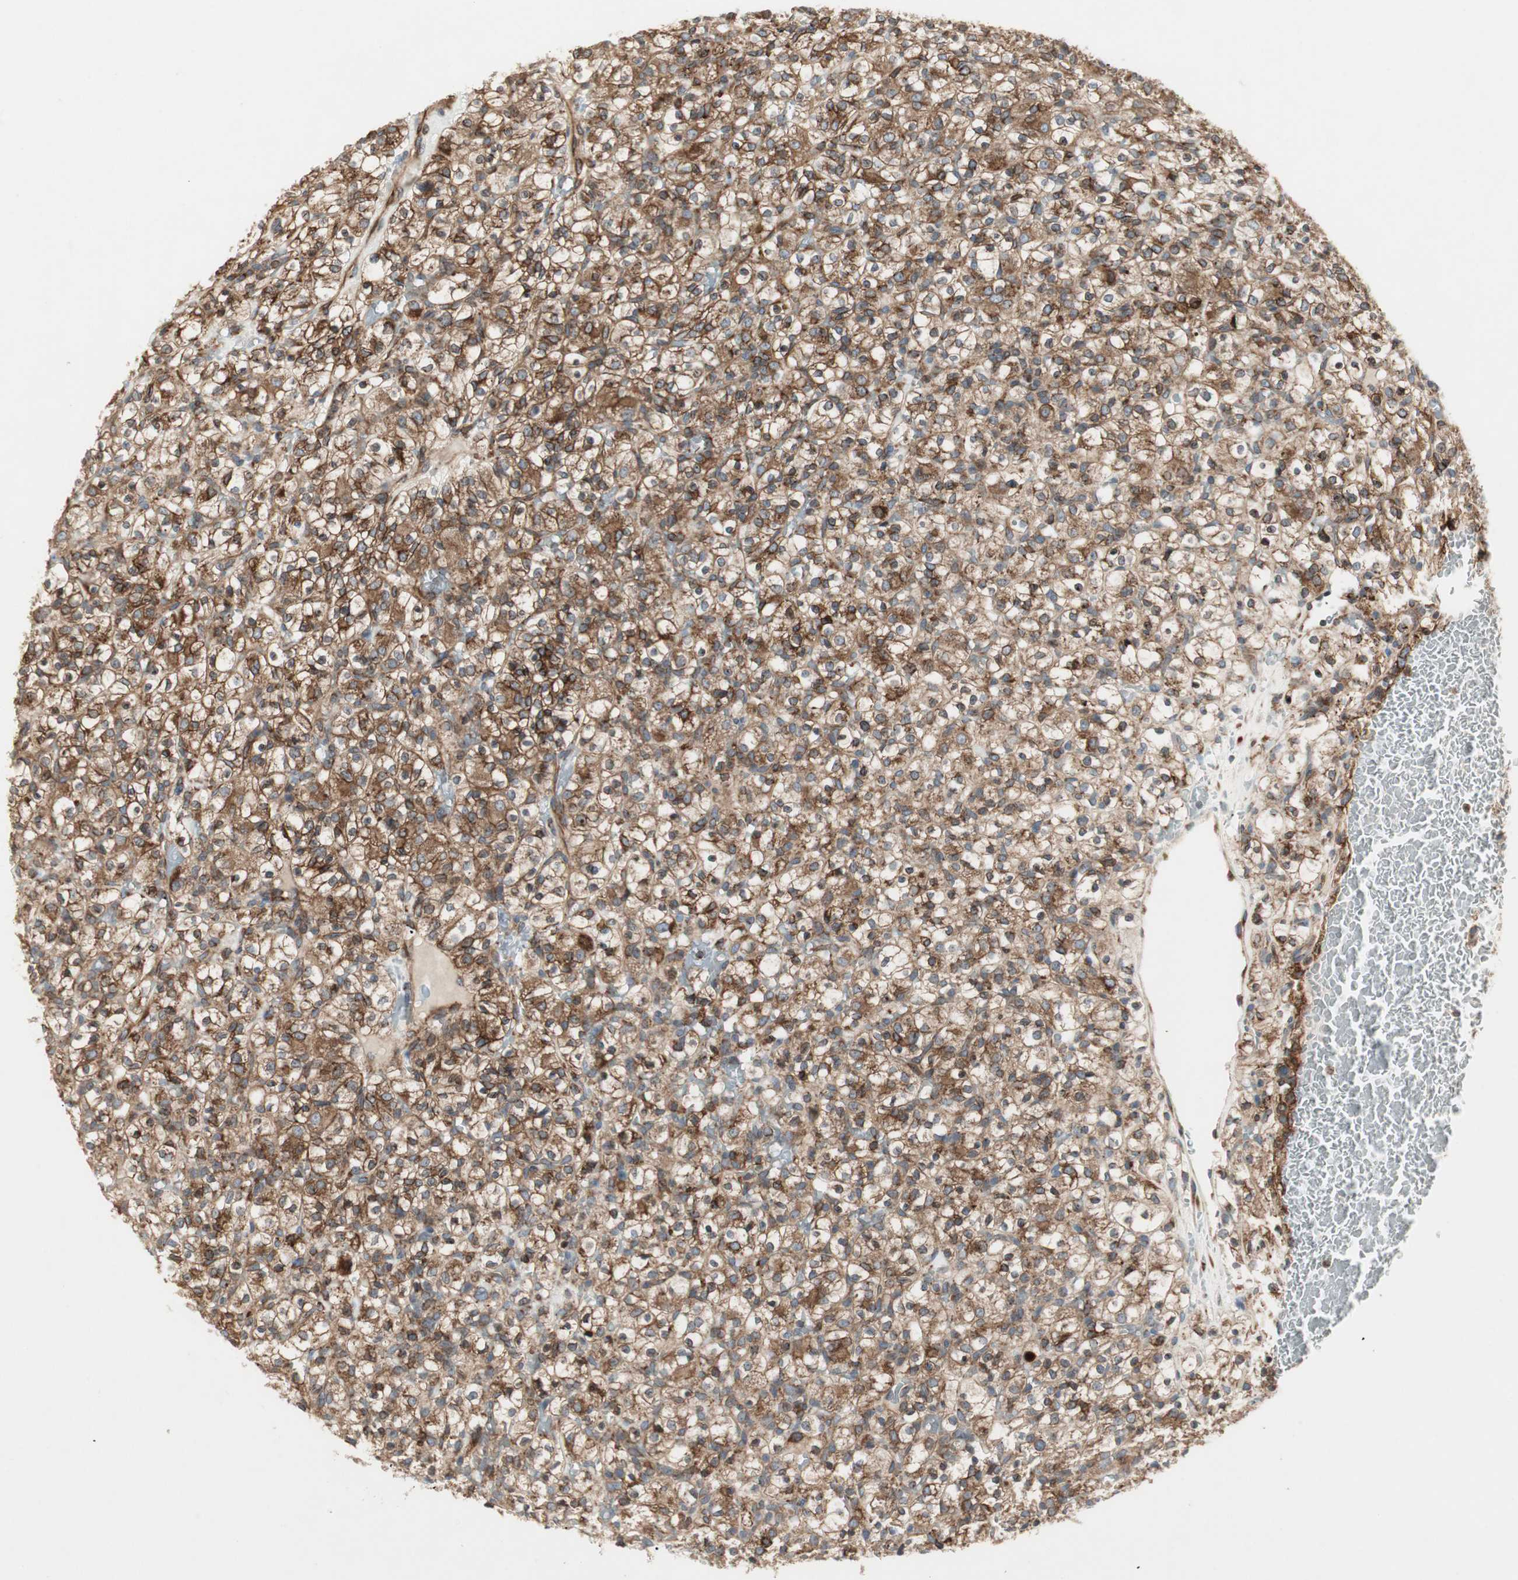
{"staining": {"intensity": "strong", "quantity": ">75%", "location": "cytoplasmic/membranous"}, "tissue": "renal cancer", "cell_type": "Tumor cells", "image_type": "cancer", "snomed": [{"axis": "morphology", "description": "Normal tissue, NOS"}, {"axis": "morphology", "description": "Adenocarcinoma, NOS"}, {"axis": "topography", "description": "Kidney"}], "caption": "Immunohistochemical staining of renal cancer (adenocarcinoma) demonstrates strong cytoplasmic/membranous protein expression in about >75% of tumor cells.", "gene": "H6PD", "patient": {"sex": "female", "age": 72}}